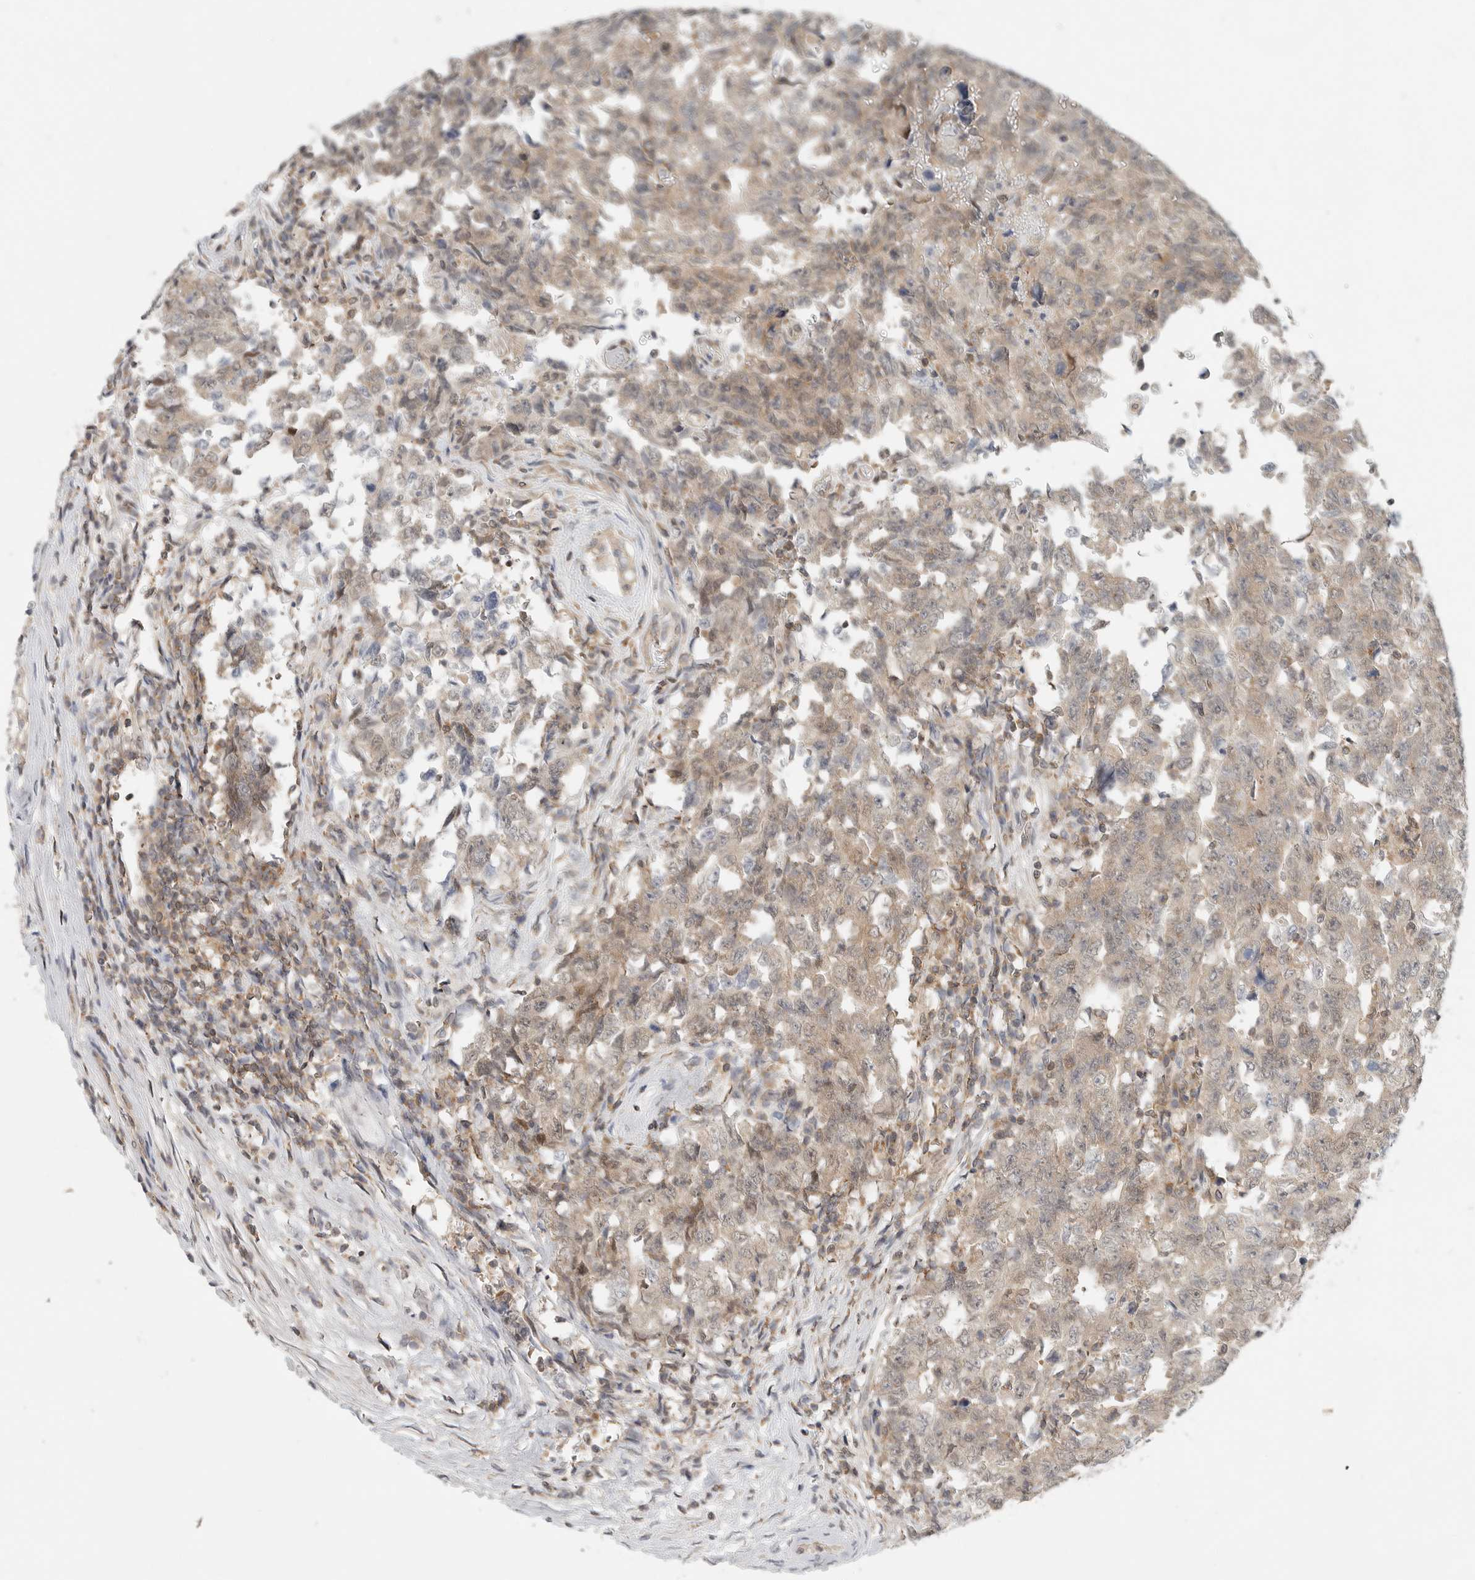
{"staining": {"intensity": "weak", "quantity": "25%-75%", "location": "cytoplasmic/membranous,nuclear"}, "tissue": "testis cancer", "cell_type": "Tumor cells", "image_type": "cancer", "snomed": [{"axis": "morphology", "description": "Carcinoma, Embryonal, NOS"}, {"axis": "topography", "description": "Testis"}], "caption": "Embryonal carcinoma (testis) tissue demonstrates weak cytoplasmic/membranous and nuclear staining in about 25%-75% of tumor cells", "gene": "HDAC6", "patient": {"sex": "male", "age": 26}}